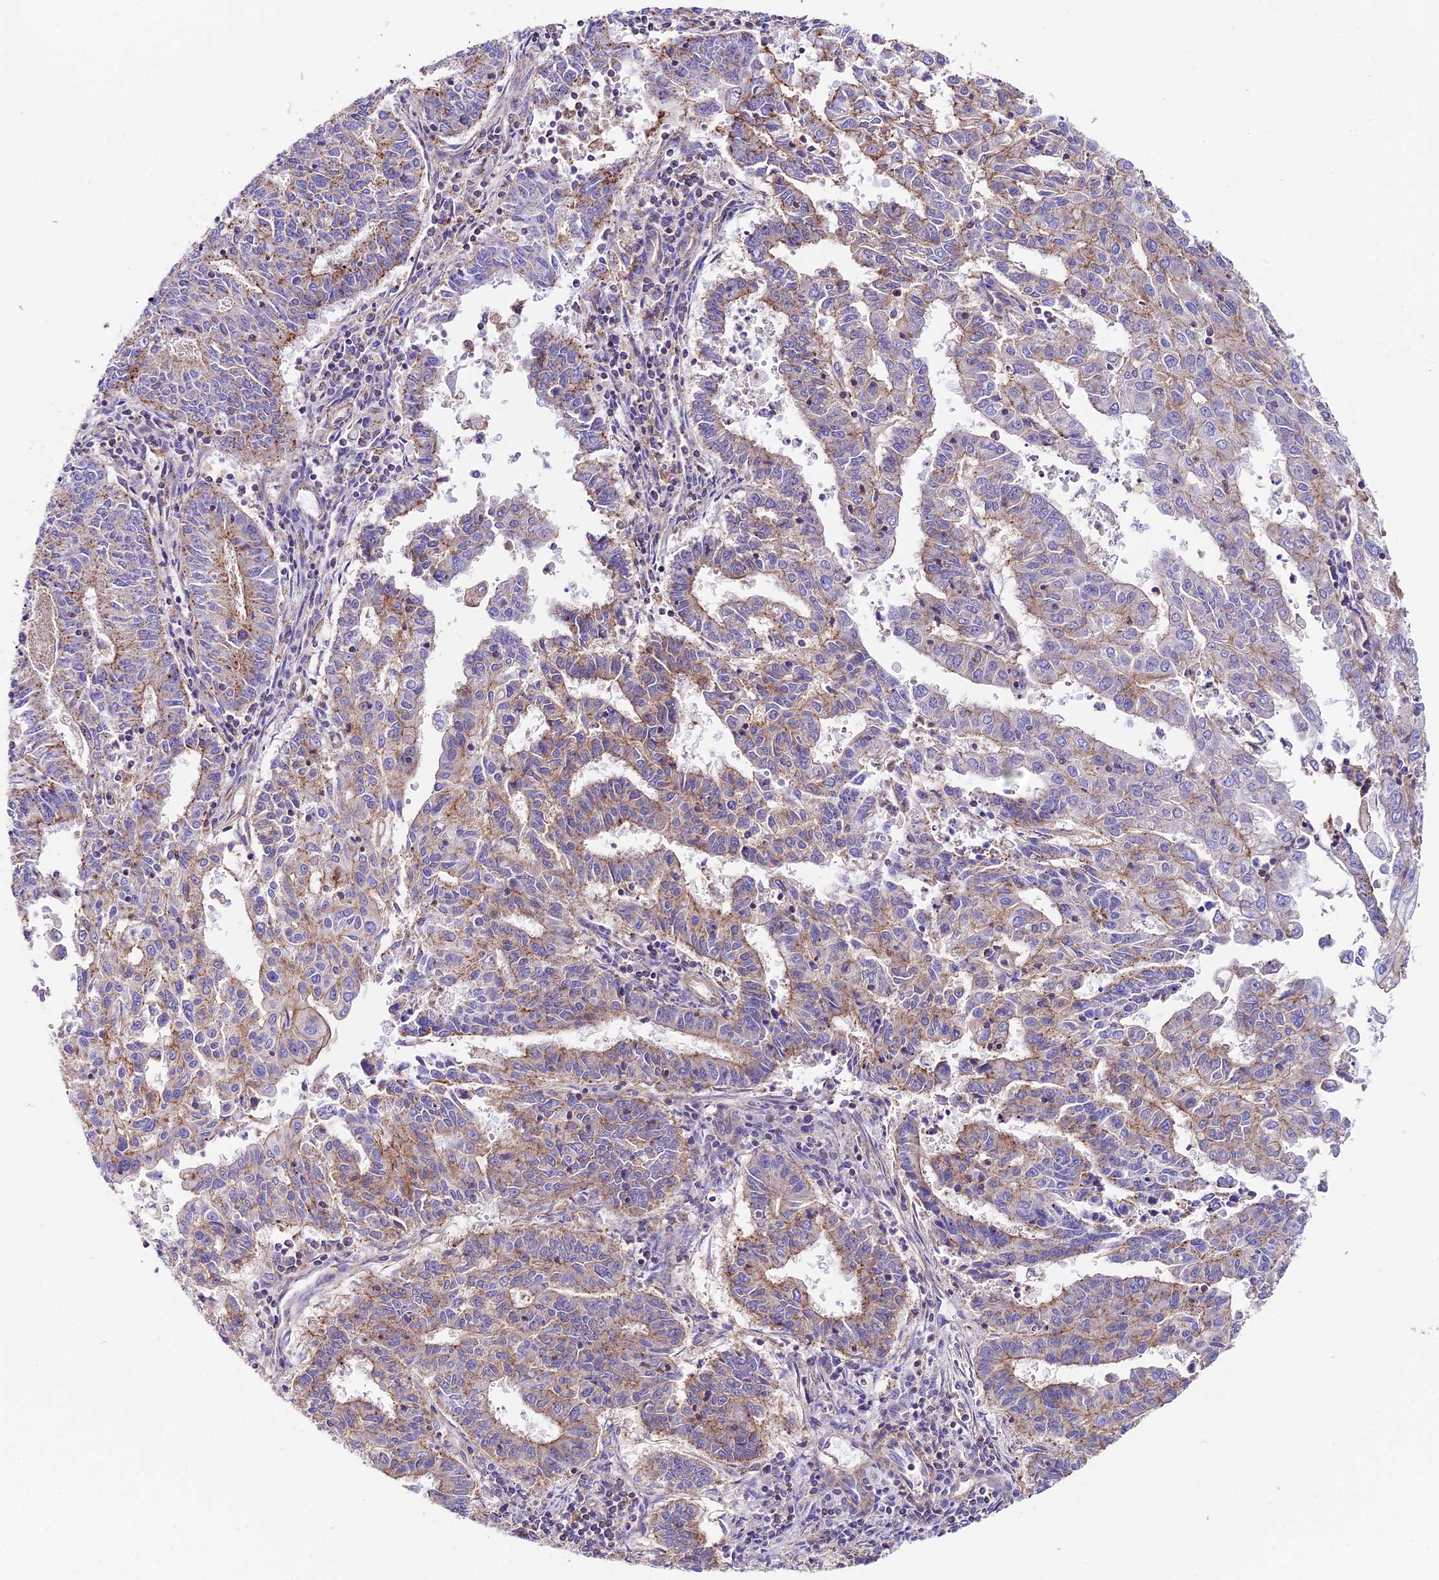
{"staining": {"intensity": "moderate", "quantity": "25%-75%", "location": "cytoplasmic/membranous"}, "tissue": "endometrial cancer", "cell_type": "Tumor cells", "image_type": "cancer", "snomed": [{"axis": "morphology", "description": "Adenocarcinoma, NOS"}, {"axis": "topography", "description": "Endometrium"}], "caption": "Immunohistochemistry (IHC) of human endometrial cancer demonstrates medium levels of moderate cytoplasmic/membranous expression in about 25%-75% of tumor cells.", "gene": "QRFP", "patient": {"sex": "female", "age": 59}}